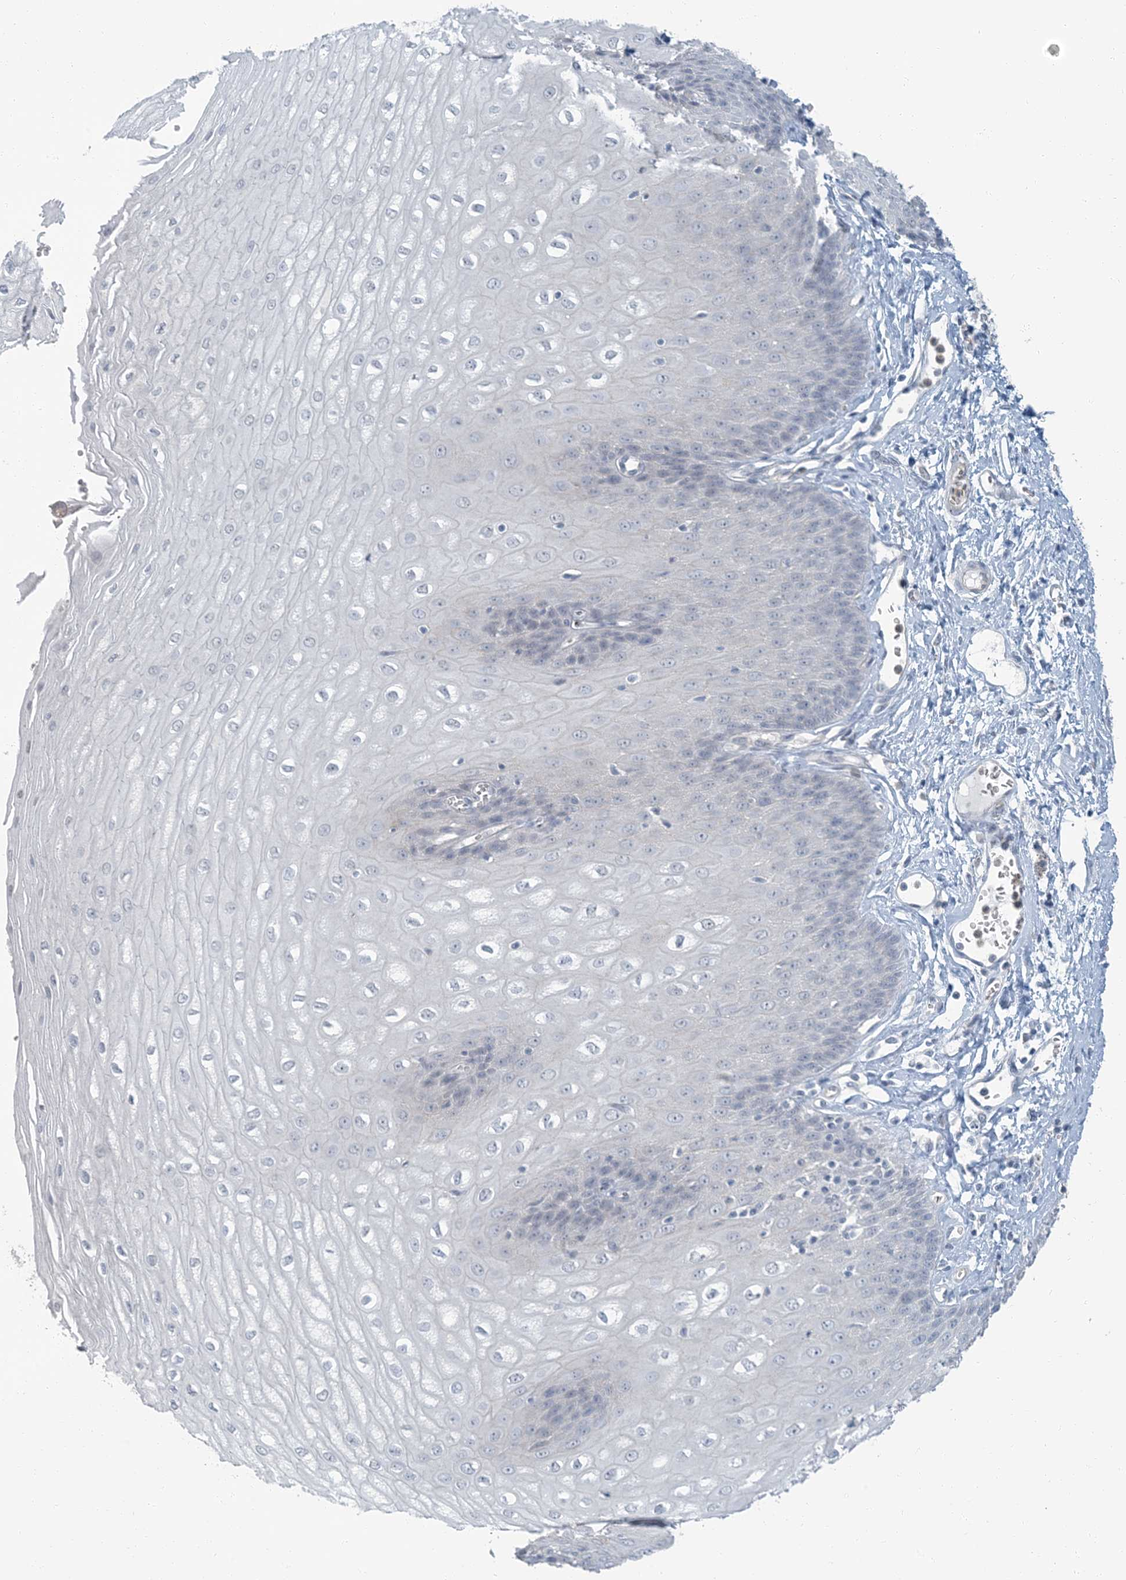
{"staining": {"intensity": "negative", "quantity": "none", "location": "none"}, "tissue": "esophagus", "cell_type": "Squamous epithelial cells", "image_type": "normal", "snomed": [{"axis": "morphology", "description": "Normal tissue, NOS"}, {"axis": "topography", "description": "Esophagus"}], "caption": "High power microscopy histopathology image of an immunohistochemistry (IHC) micrograph of normal esophagus, revealing no significant positivity in squamous epithelial cells.", "gene": "EPHA4", "patient": {"sex": "male", "age": 60}}